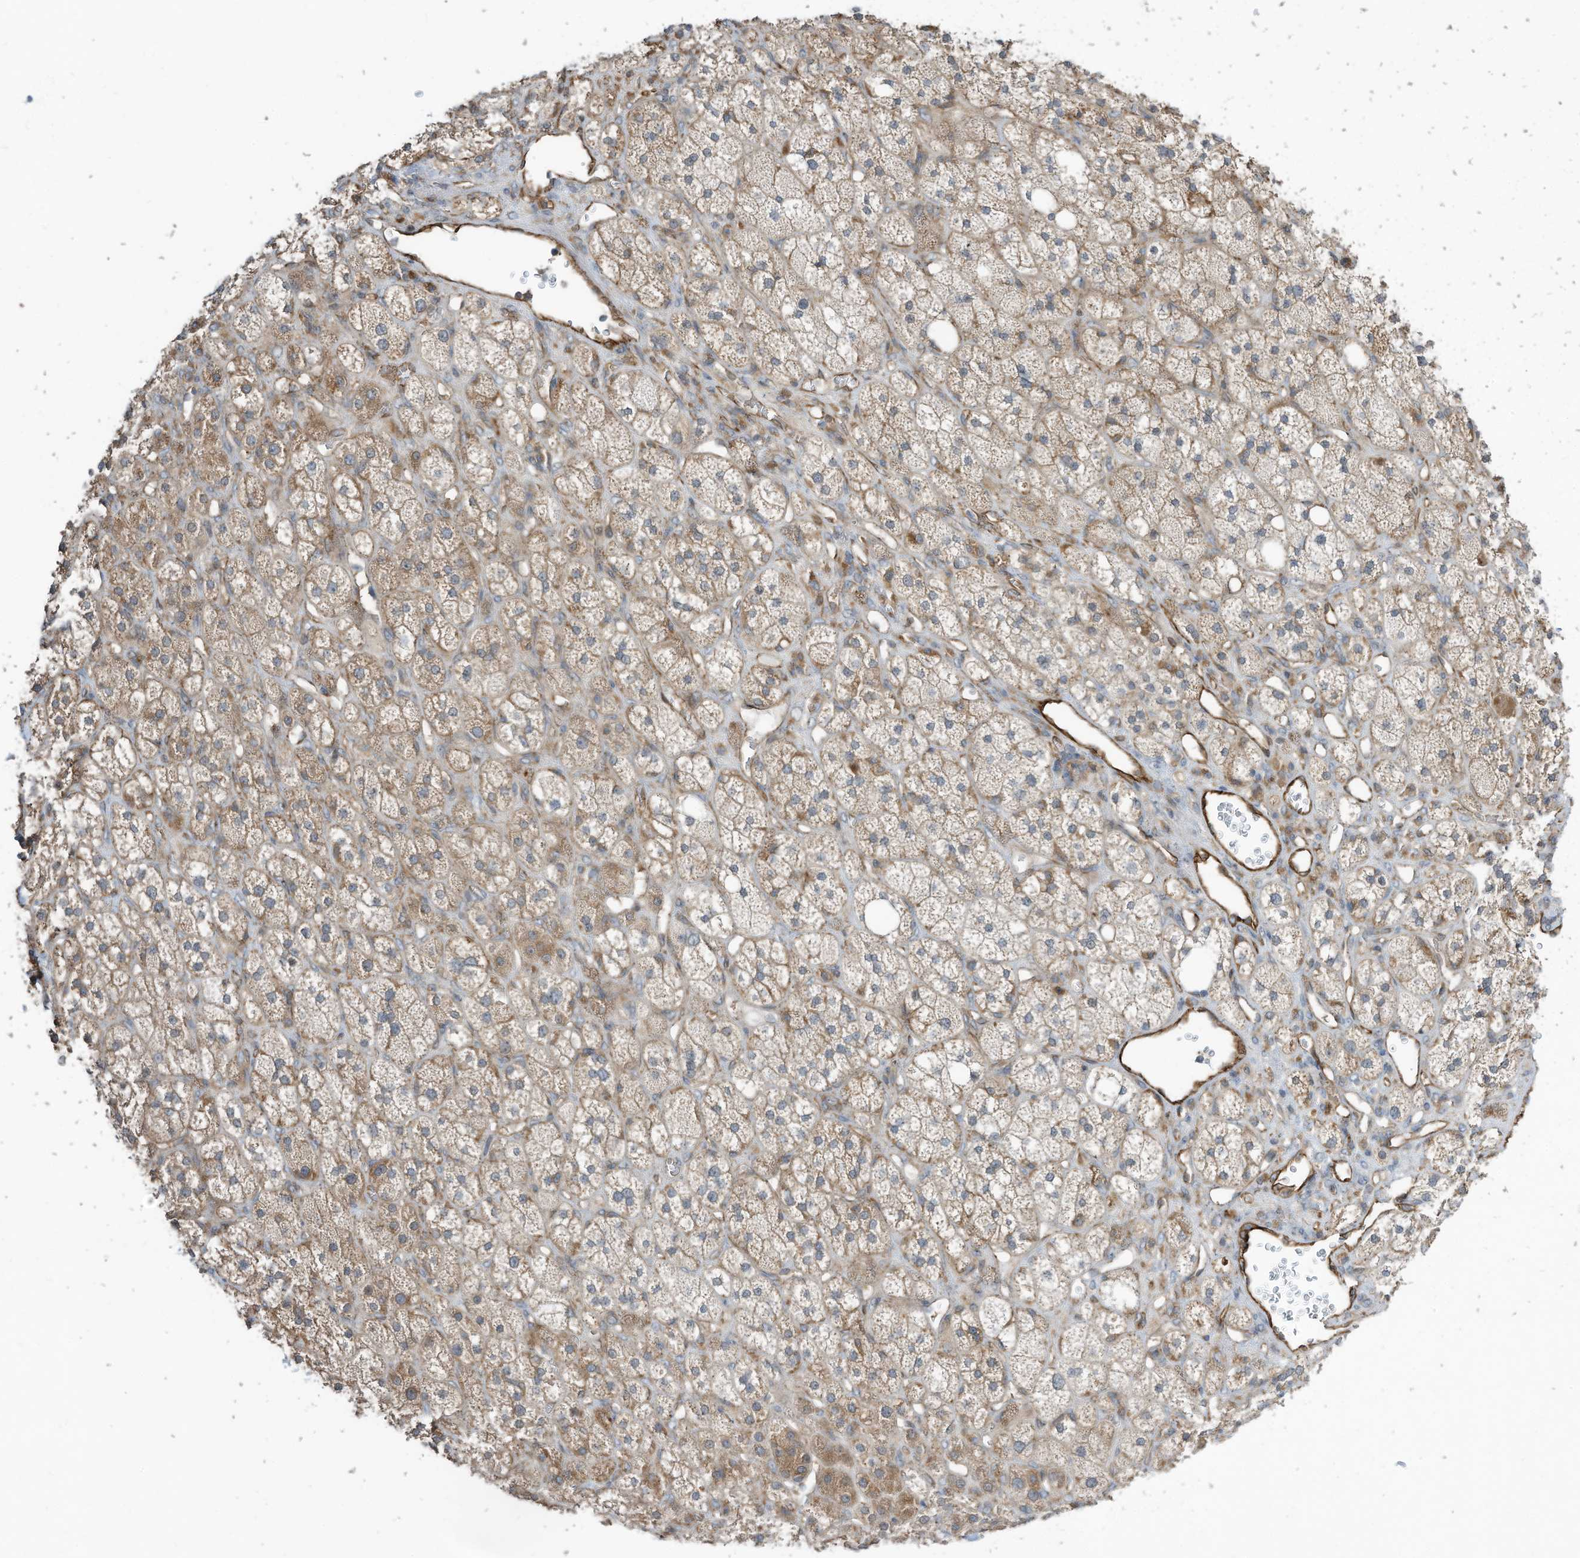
{"staining": {"intensity": "moderate", "quantity": "25%-75%", "location": "cytoplasmic/membranous"}, "tissue": "adrenal gland", "cell_type": "Glandular cells", "image_type": "normal", "snomed": [{"axis": "morphology", "description": "Normal tissue, NOS"}, {"axis": "topography", "description": "Adrenal gland"}], "caption": "IHC (DAB (3,3'-diaminobenzidine)) staining of normal human adrenal gland shows moderate cytoplasmic/membranous protein positivity in about 25%-75% of glandular cells. (DAB = brown stain, brightfield microscopy at high magnification).", "gene": "DZIP3", "patient": {"sex": "male", "age": 61}}